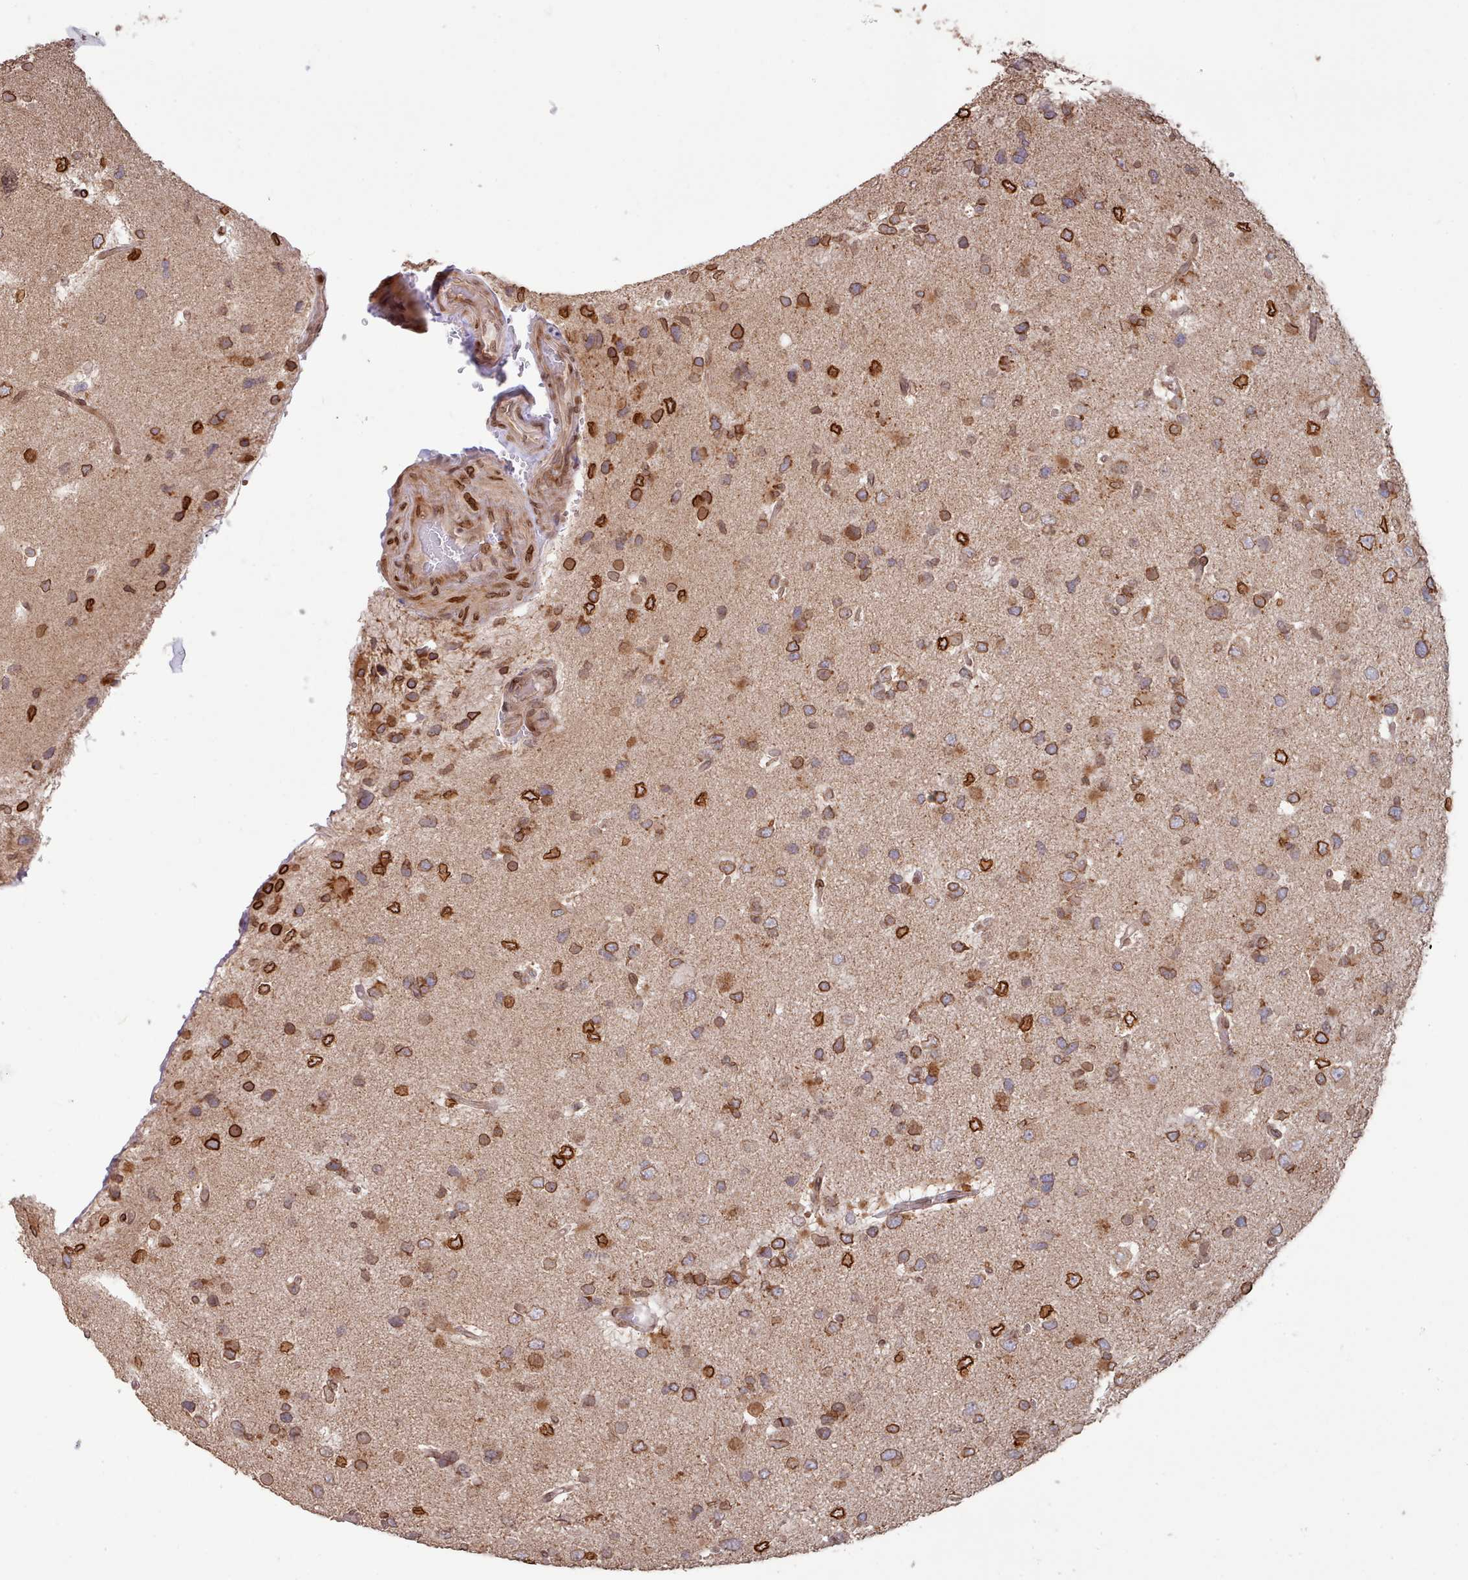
{"staining": {"intensity": "strong", "quantity": "<25%", "location": "cytoplasmic/membranous,nuclear"}, "tissue": "glioma", "cell_type": "Tumor cells", "image_type": "cancer", "snomed": [{"axis": "morphology", "description": "Glioma, malignant, High grade"}, {"axis": "topography", "description": "Brain"}], "caption": "Brown immunohistochemical staining in human glioma demonstrates strong cytoplasmic/membranous and nuclear expression in about <25% of tumor cells. (brown staining indicates protein expression, while blue staining denotes nuclei).", "gene": "TOR1AIP1", "patient": {"sex": "male", "age": 53}}